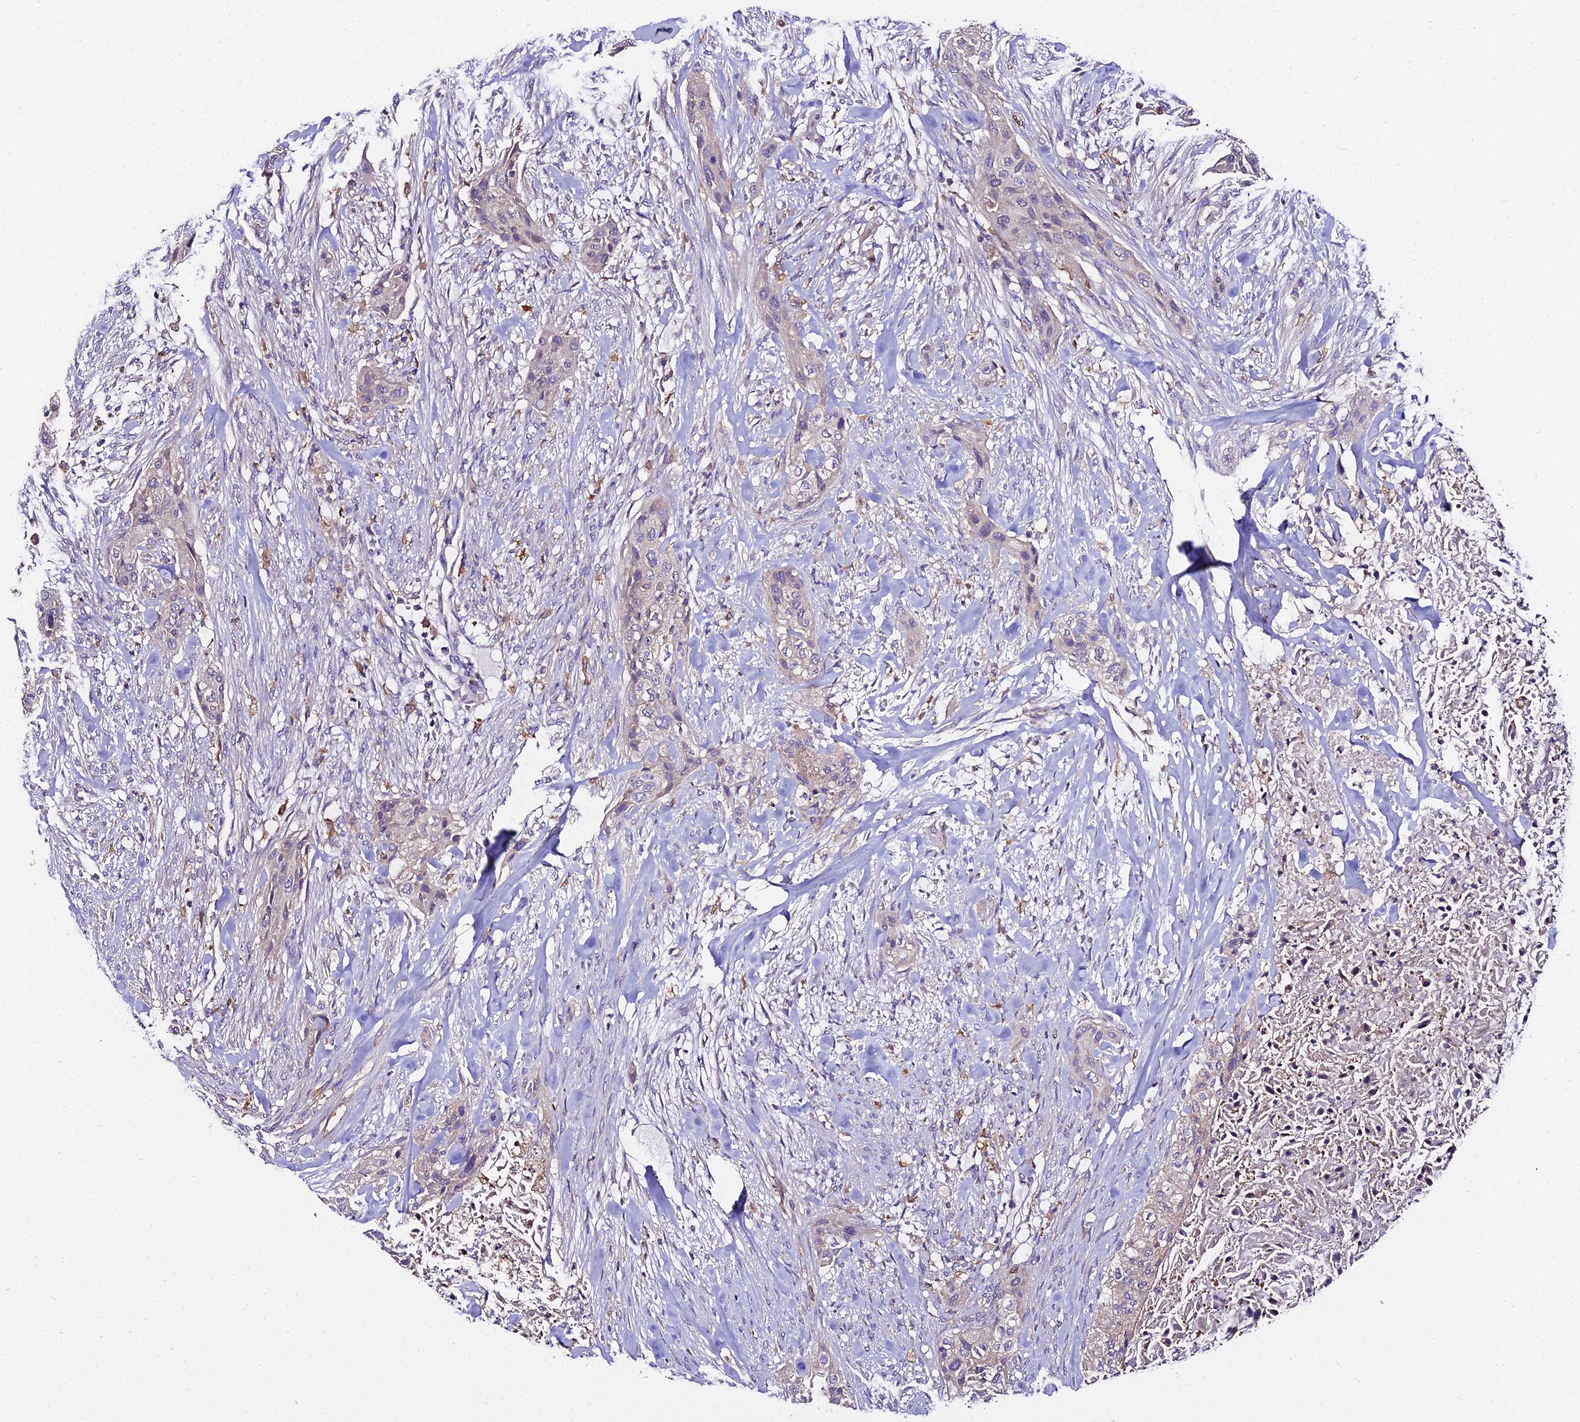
{"staining": {"intensity": "negative", "quantity": "none", "location": "none"}, "tissue": "urothelial cancer", "cell_type": "Tumor cells", "image_type": "cancer", "snomed": [{"axis": "morphology", "description": "Urothelial carcinoma, High grade"}, {"axis": "topography", "description": "Urinary bladder"}], "caption": "This histopathology image is of high-grade urothelial carcinoma stained with IHC to label a protein in brown with the nuclei are counter-stained blue. There is no positivity in tumor cells.", "gene": "C2orf69", "patient": {"sex": "male", "age": 35}}